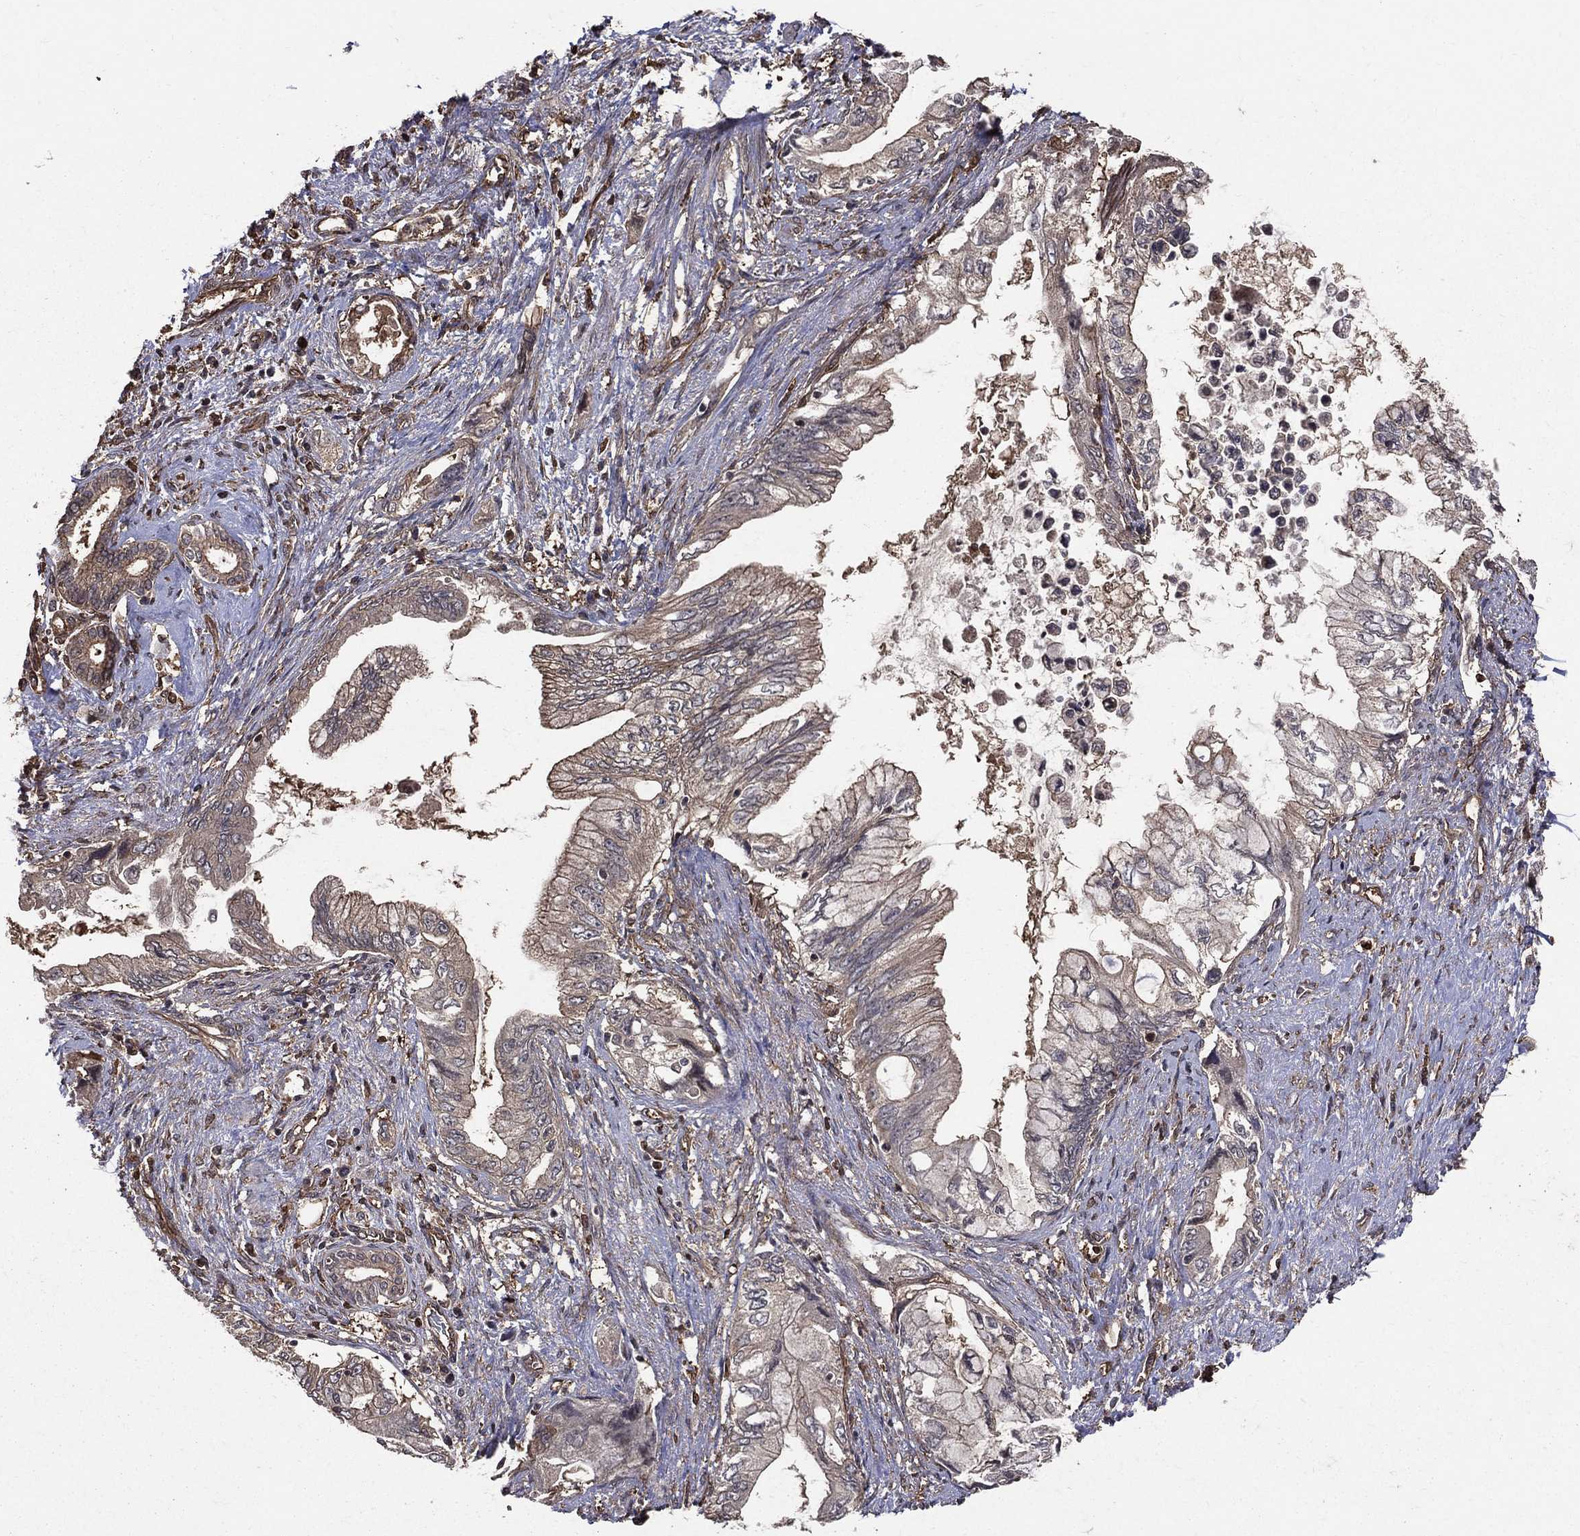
{"staining": {"intensity": "weak", "quantity": "<25%", "location": "cytoplasmic/membranous"}, "tissue": "pancreatic cancer", "cell_type": "Tumor cells", "image_type": "cancer", "snomed": [{"axis": "morphology", "description": "Adenocarcinoma, NOS"}, {"axis": "topography", "description": "Pancreas"}], "caption": "Immunohistochemistry (IHC) photomicrograph of neoplastic tissue: pancreatic adenocarcinoma stained with DAB (3,3'-diaminobenzidine) exhibits no significant protein positivity in tumor cells. (Brightfield microscopy of DAB (3,3'-diaminobenzidine) IHC at high magnification).", "gene": "DPYSL2", "patient": {"sex": "female", "age": 73}}